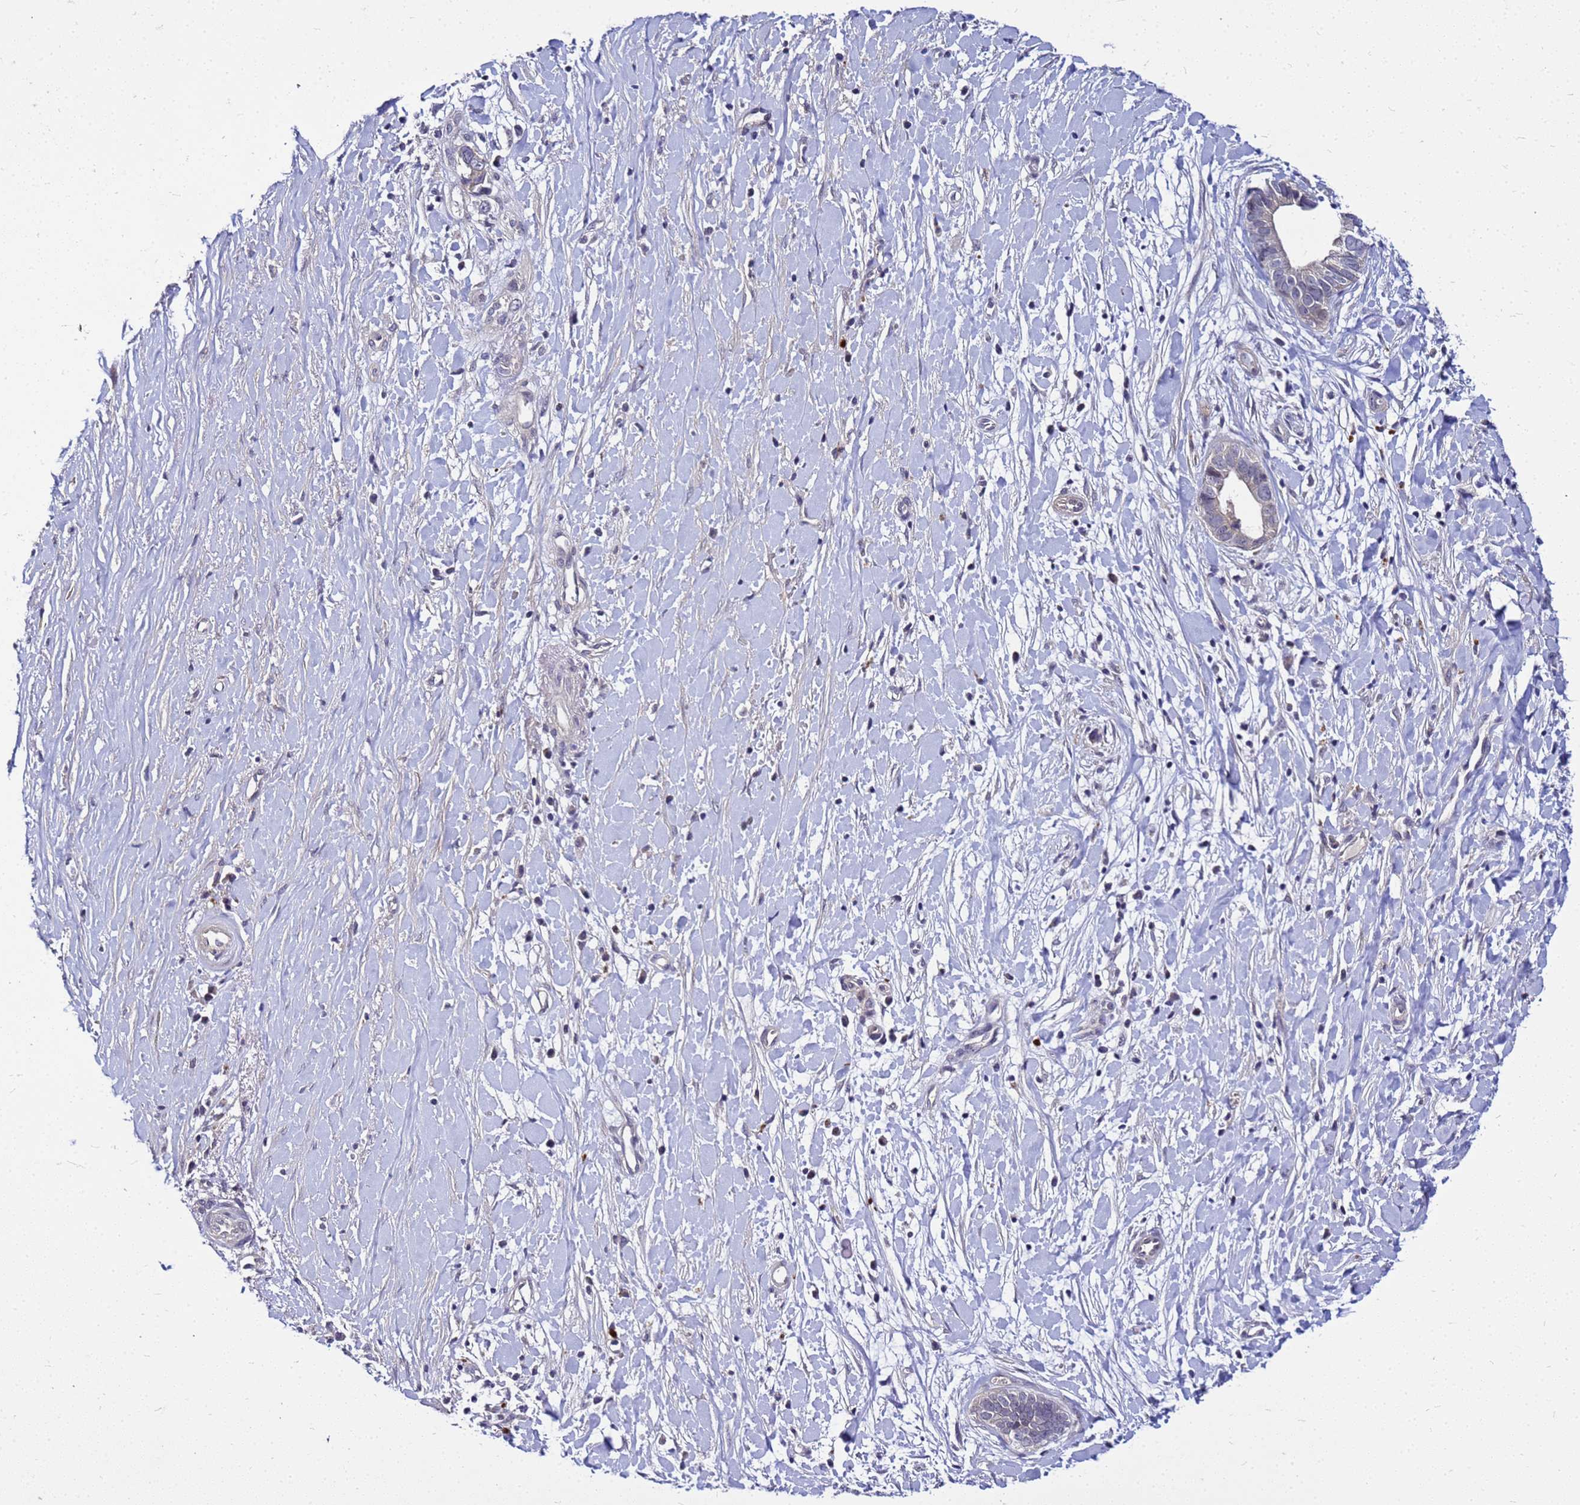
{"staining": {"intensity": "negative", "quantity": "none", "location": "none"}, "tissue": "liver cancer", "cell_type": "Tumor cells", "image_type": "cancer", "snomed": [{"axis": "morphology", "description": "Cholangiocarcinoma"}, {"axis": "topography", "description": "Liver"}], "caption": "Tumor cells show no significant positivity in liver cancer.", "gene": "SAT1", "patient": {"sex": "female", "age": 79}}